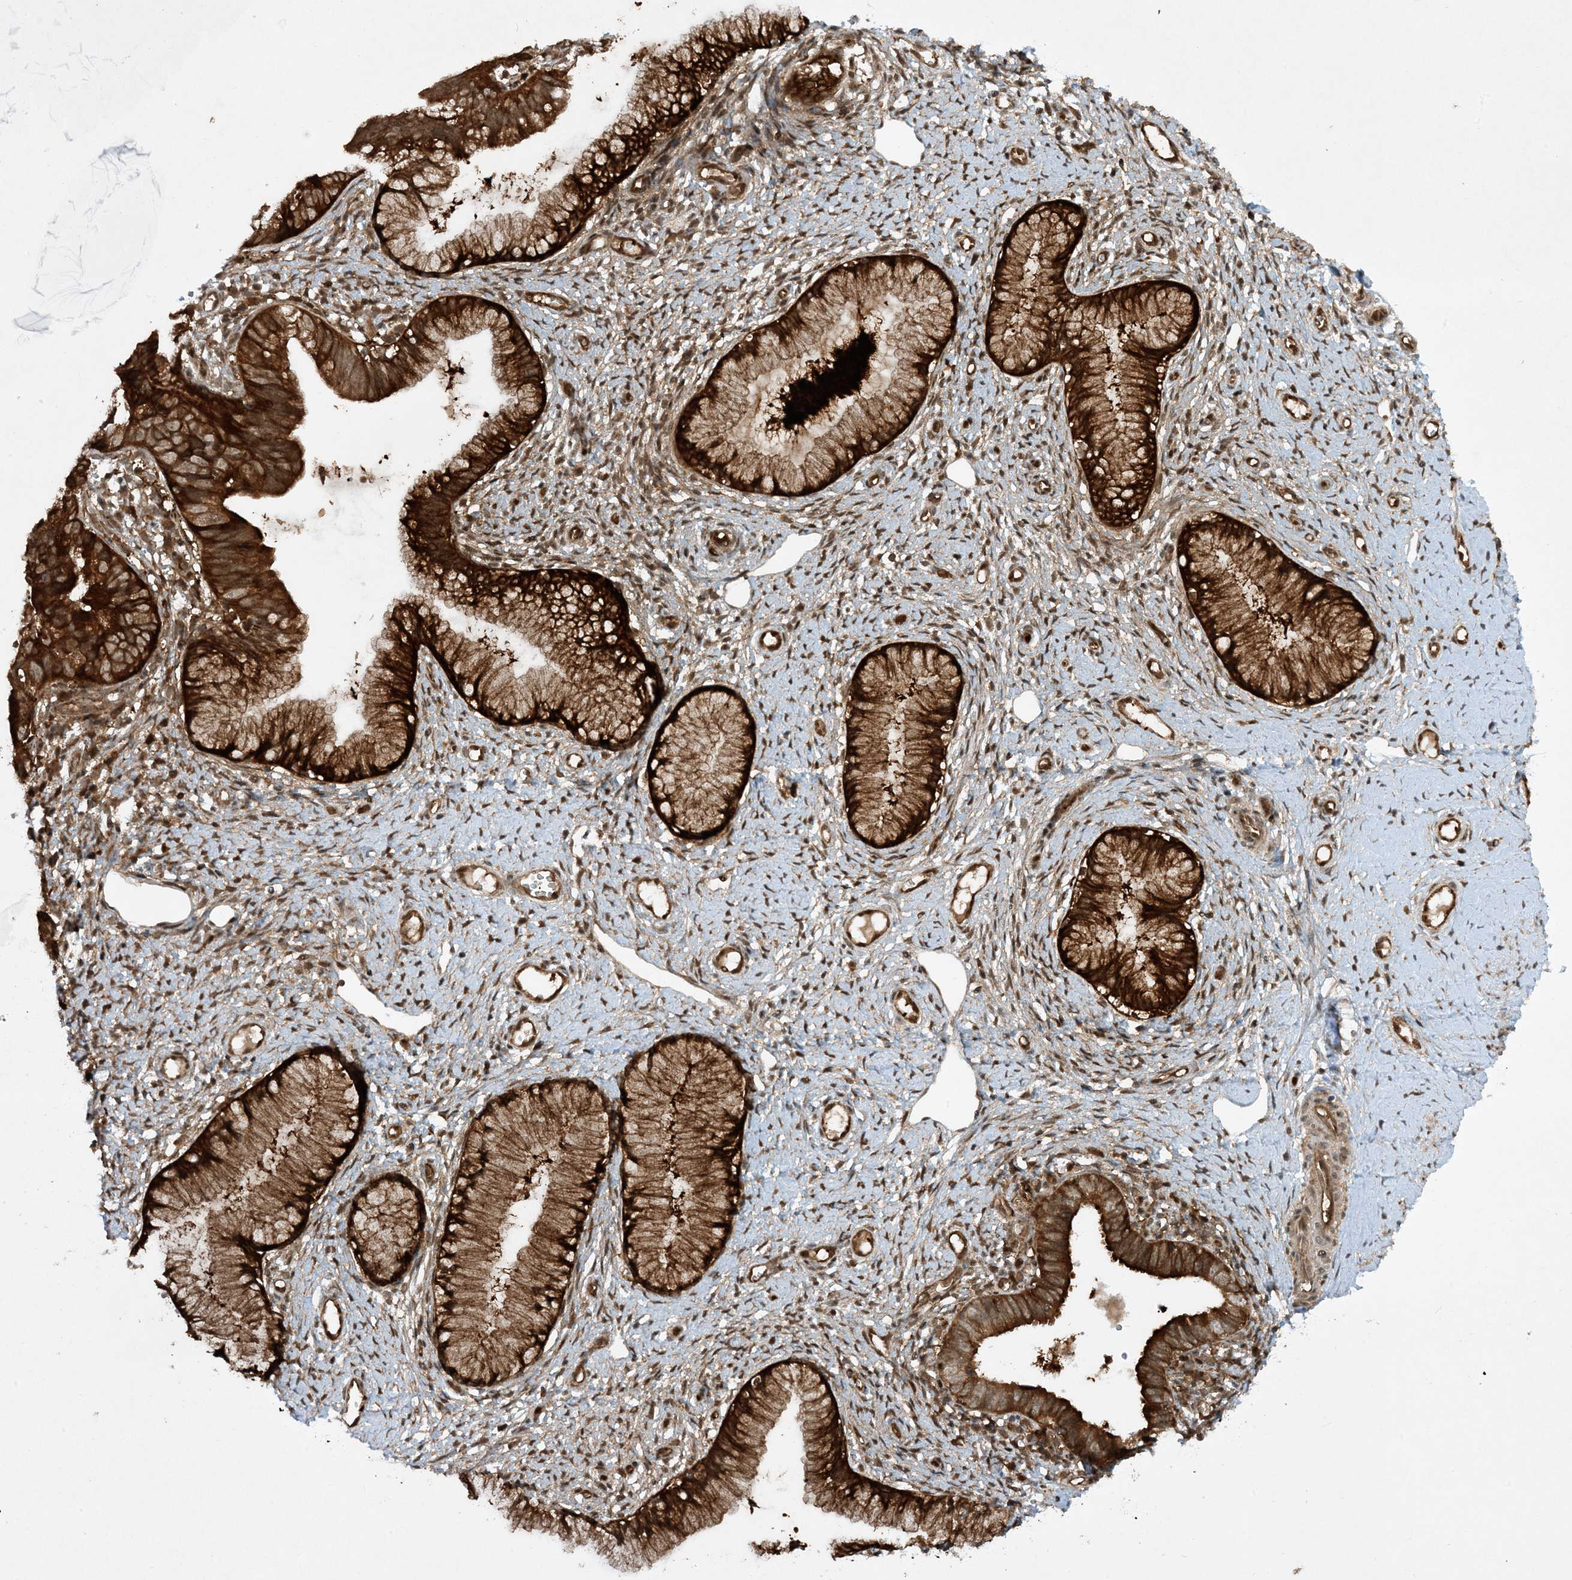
{"staining": {"intensity": "strong", "quantity": ">75%", "location": "cytoplasmic/membranous"}, "tissue": "cervical cancer", "cell_type": "Tumor cells", "image_type": "cancer", "snomed": [{"axis": "morphology", "description": "Adenocarcinoma, NOS"}, {"axis": "topography", "description": "Cervix"}], "caption": "Adenocarcinoma (cervical) was stained to show a protein in brown. There is high levels of strong cytoplasmic/membranous staining in approximately >75% of tumor cells.", "gene": "CERT1", "patient": {"sex": "female", "age": 36}}